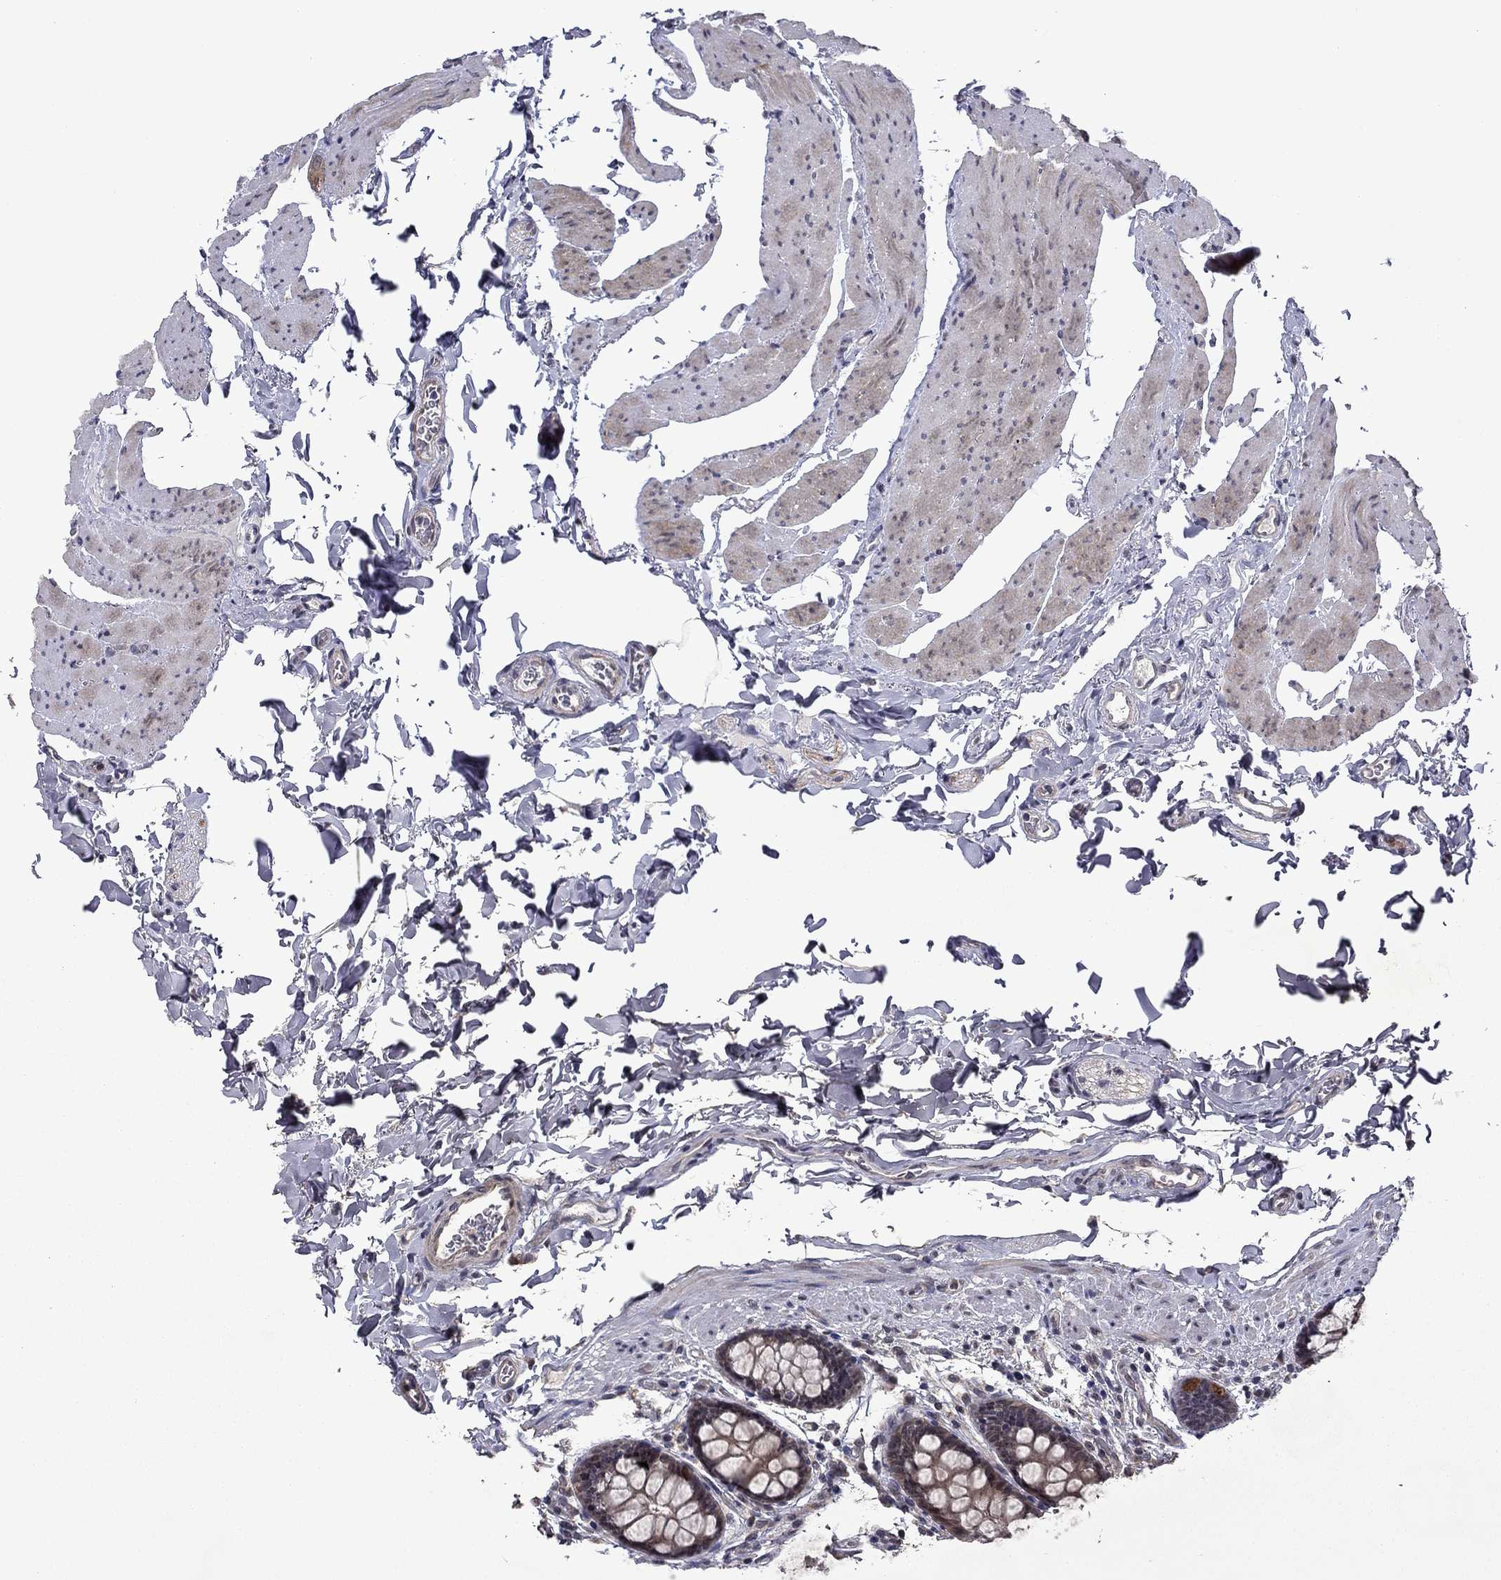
{"staining": {"intensity": "negative", "quantity": "none", "location": "none"}, "tissue": "colon", "cell_type": "Endothelial cells", "image_type": "normal", "snomed": [{"axis": "morphology", "description": "Normal tissue, NOS"}, {"axis": "topography", "description": "Colon"}], "caption": "A histopathology image of colon stained for a protein reveals no brown staining in endothelial cells.", "gene": "B3GAT1", "patient": {"sex": "female", "age": 86}}